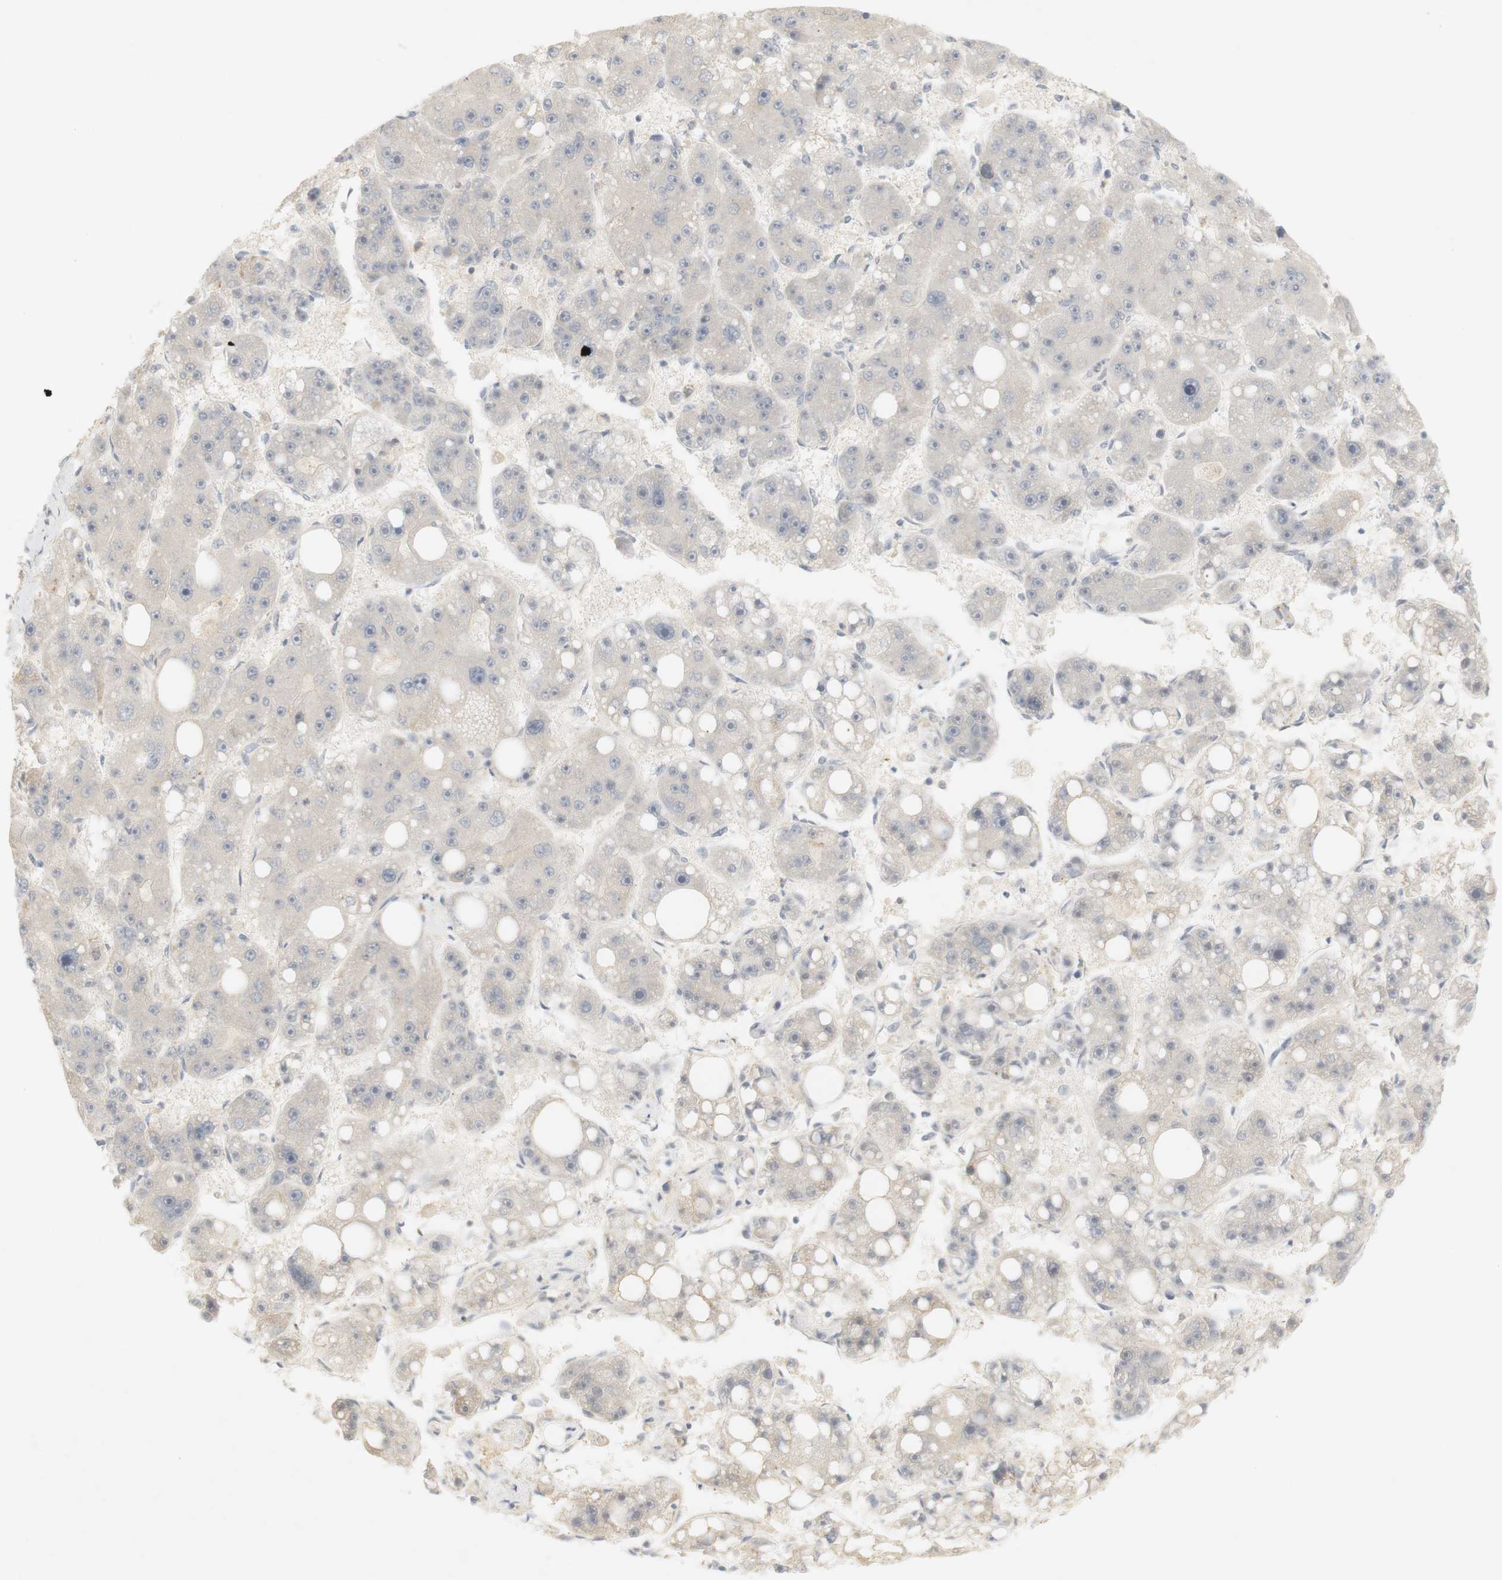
{"staining": {"intensity": "negative", "quantity": "none", "location": "none"}, "tissue": "liver cancer", "cell_type": "Tumor cells", "image_type": "cancer", "snomed": [{"axis": "morphology", "description": "Carcinoma, Hepatocellular, NOS"}, {"axis": "topography", "description": "Liver"}], "caption": "Human hepatocellular carcinoma (liver) stained for a protein using immunohistochemistry (IHC) exhibits no expression in tumor cells.", "gene": "RTN3", "patient": {"sex": "female", "age": 61}}